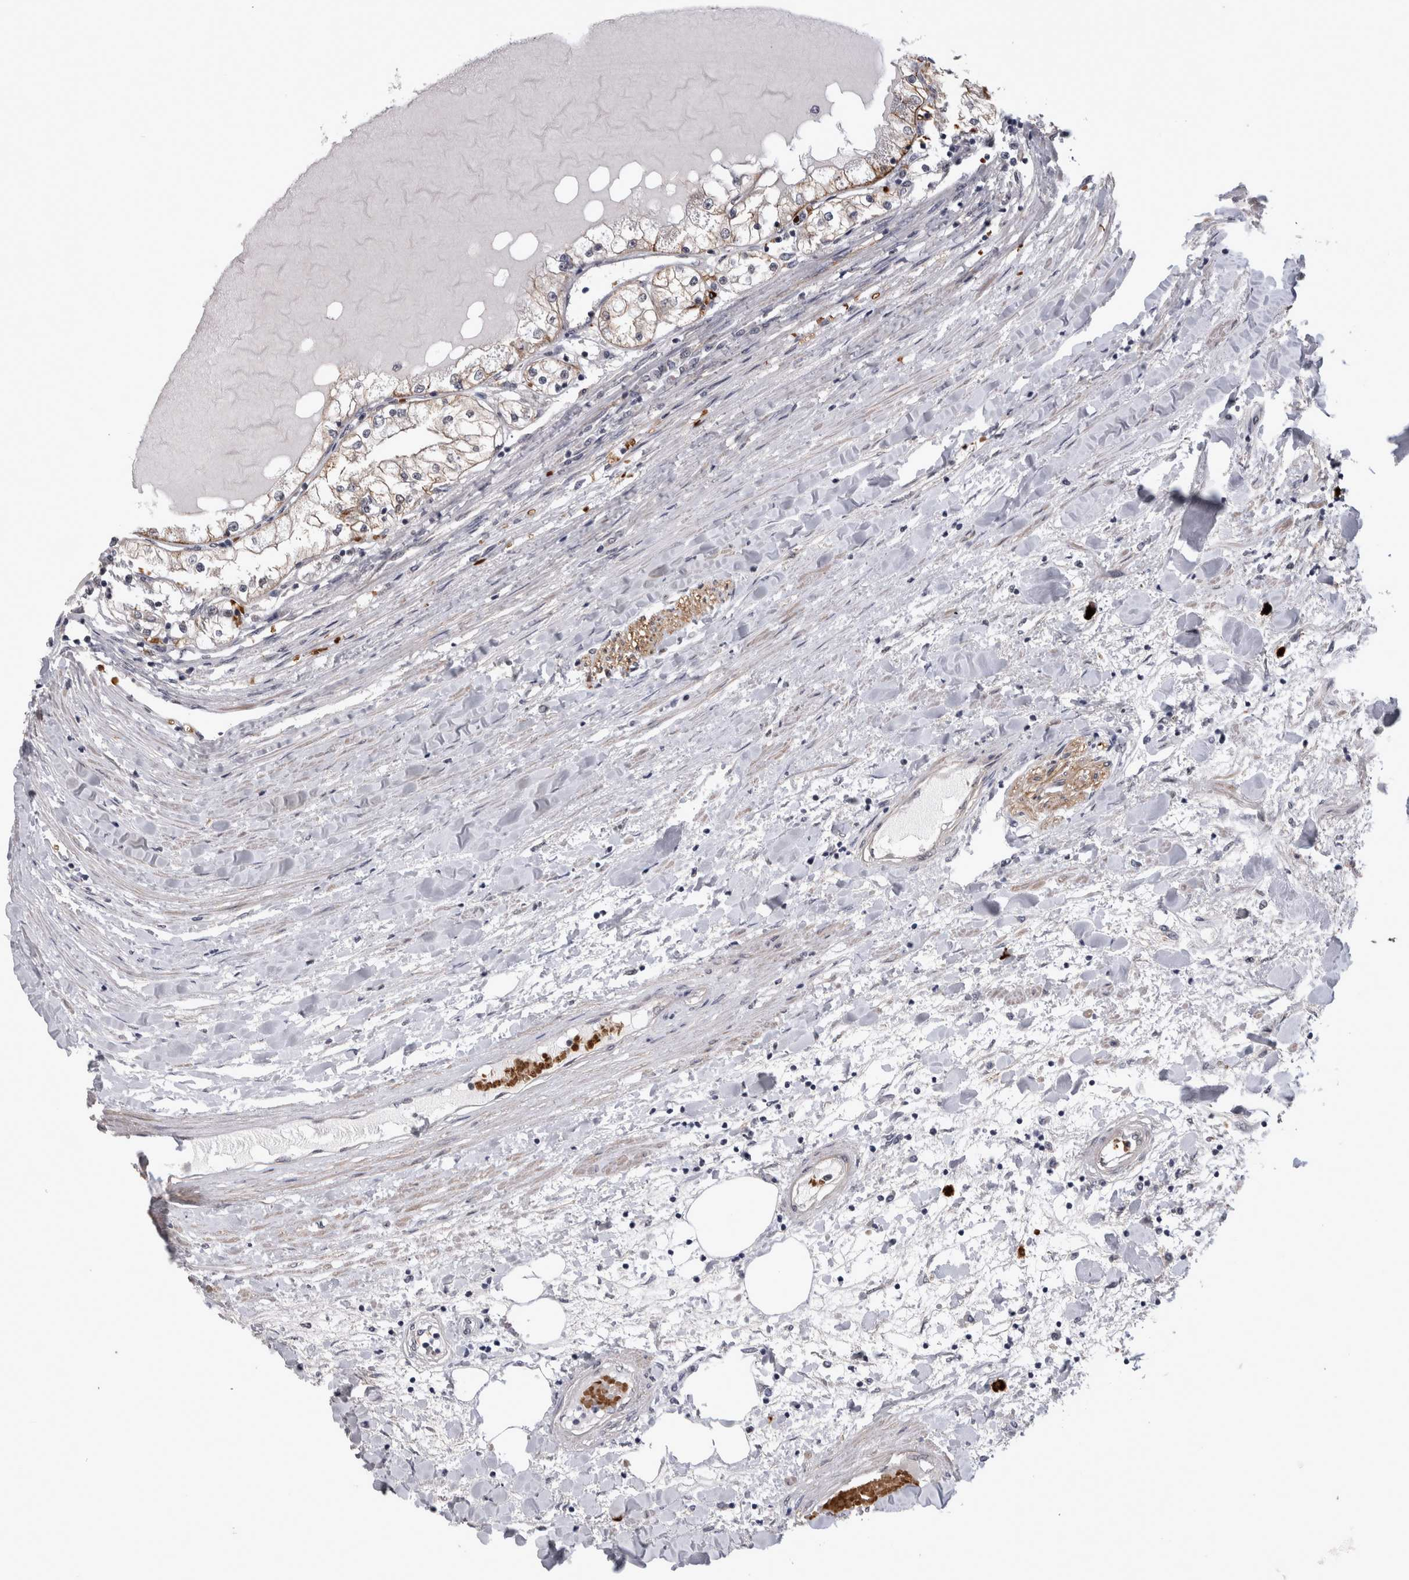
{"staining": {"intensity": "weak", "quantity": "25%-75%", "location": "cytoplasmic/membranous"}, "tissue": "renal cancer", "cell_type": "Tumor cells", "image_type": "cancer", "snomed": [{"axis": "morphology", "description": "Adenocarcinoma, NOS"}, {"axis": "topography", "description": "Kidney"}], "caption": "Renal cancer stained with immunohistochemistry (IHC) shows weak cytoplasmic/membranous expression in about 25%-75% of tumor cells.", "gene": "PEBP4", "patient": {"sex": "male", "age": 68}}